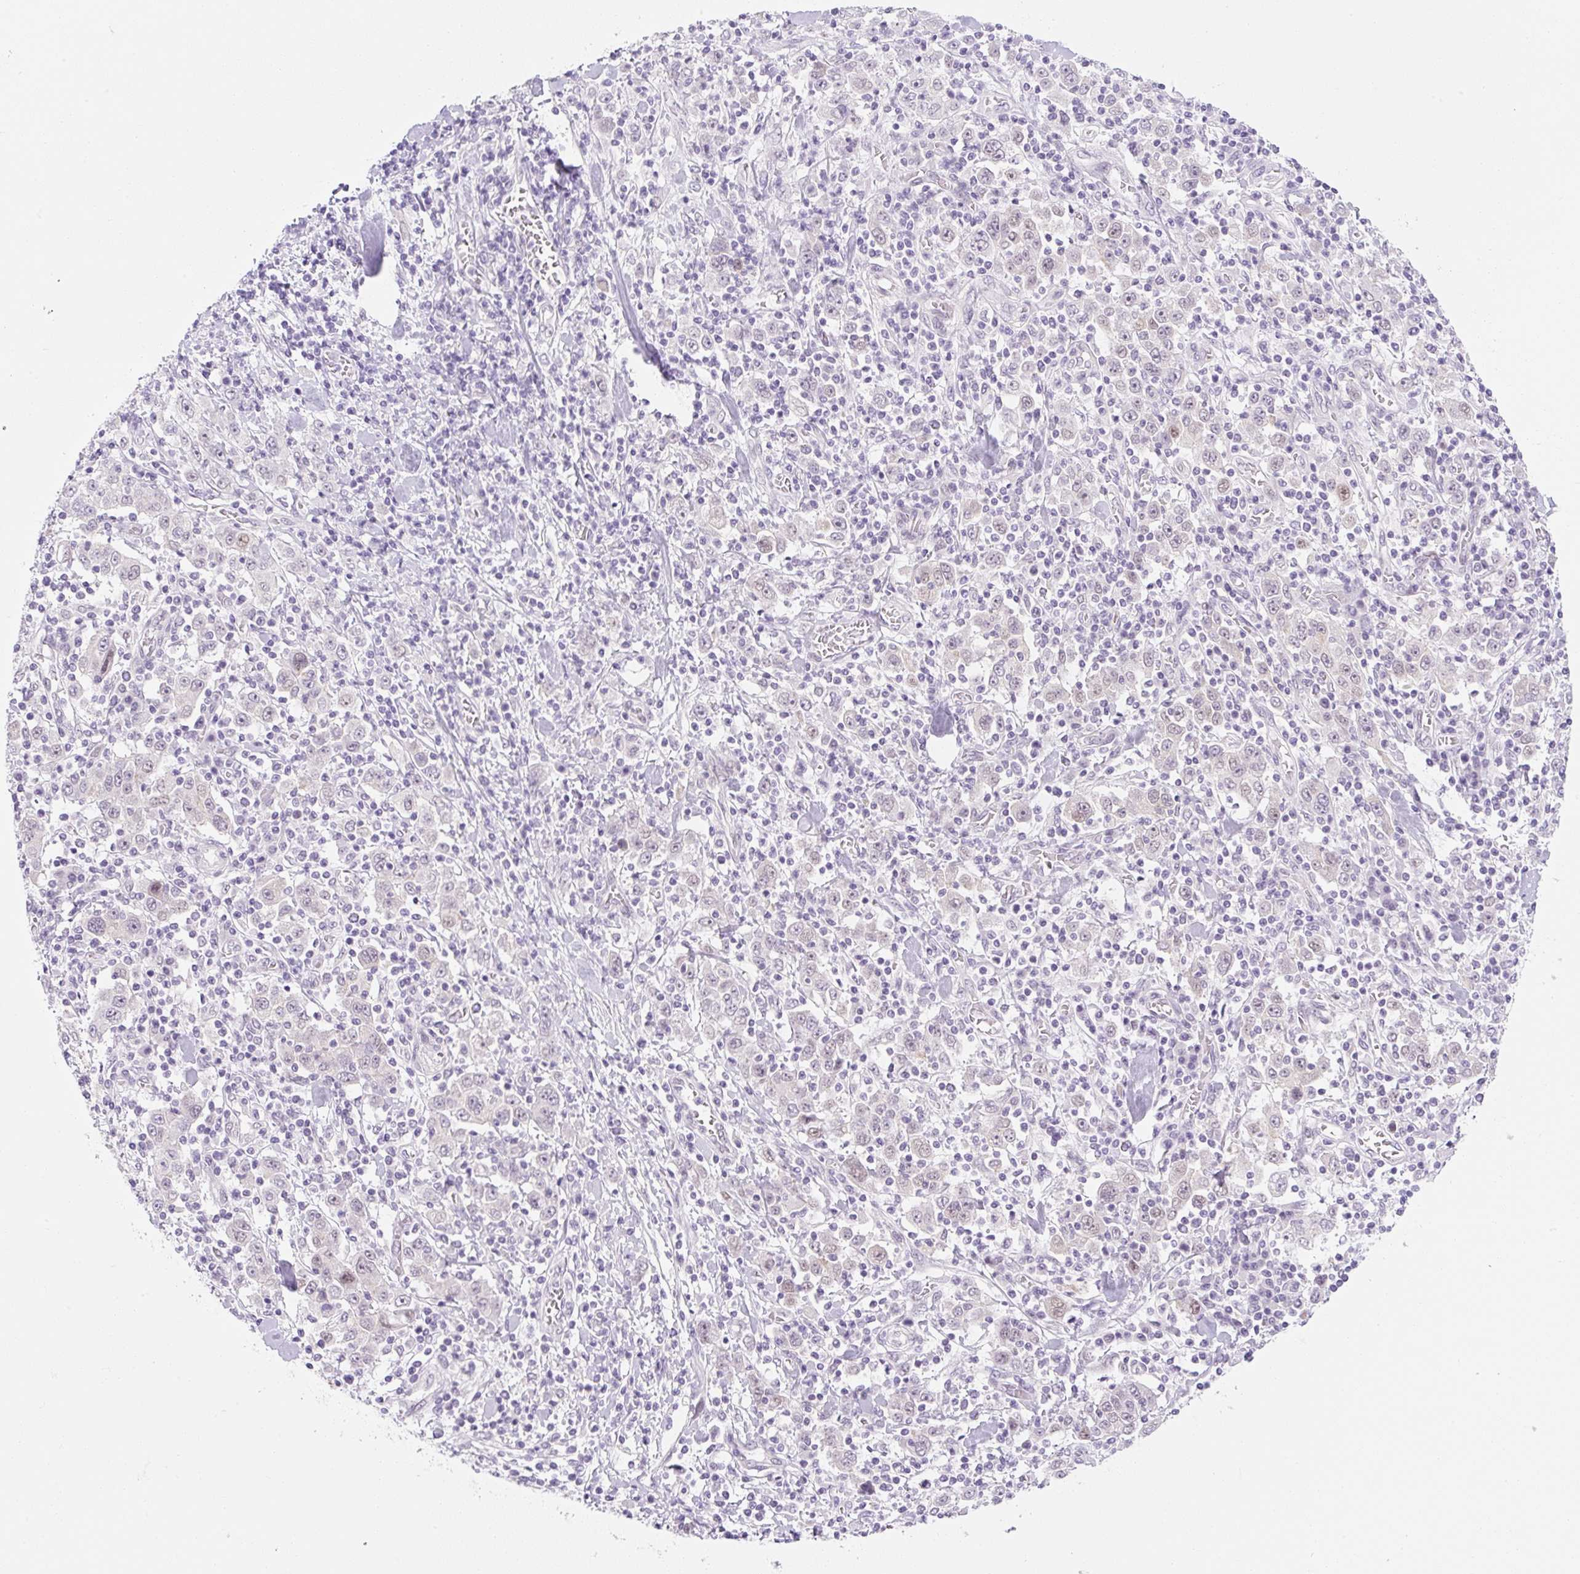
{"staining": {"intensity": "negative", "quantity": "none", "location": "none"}, "tissue": "stomach cancer", "cell_type": "Tumor cells", "image_type": "cancer", "snomed": [{"axis": "morphology", "description": "Normal tissue, NOS"}, {"axis": "morphology", "description": "Adenocarcinoma, NOS"}, {"axis": "topography", "description": "Stomach, upper"}, {"axis": "topography", "description": "Stomach"}], "caption": "High power microscopy image of an immunohistochemistry micrograph of adenocarcinoma (stomach), revealing no significant positivity in tumor cells. (DAB (3,3'-diaminobenzidine) immunohistochemistry (IHC) with hematoxylin counter stain).", "gene": "SYNE3", "patient": {"sex": "male", "age": 59}}